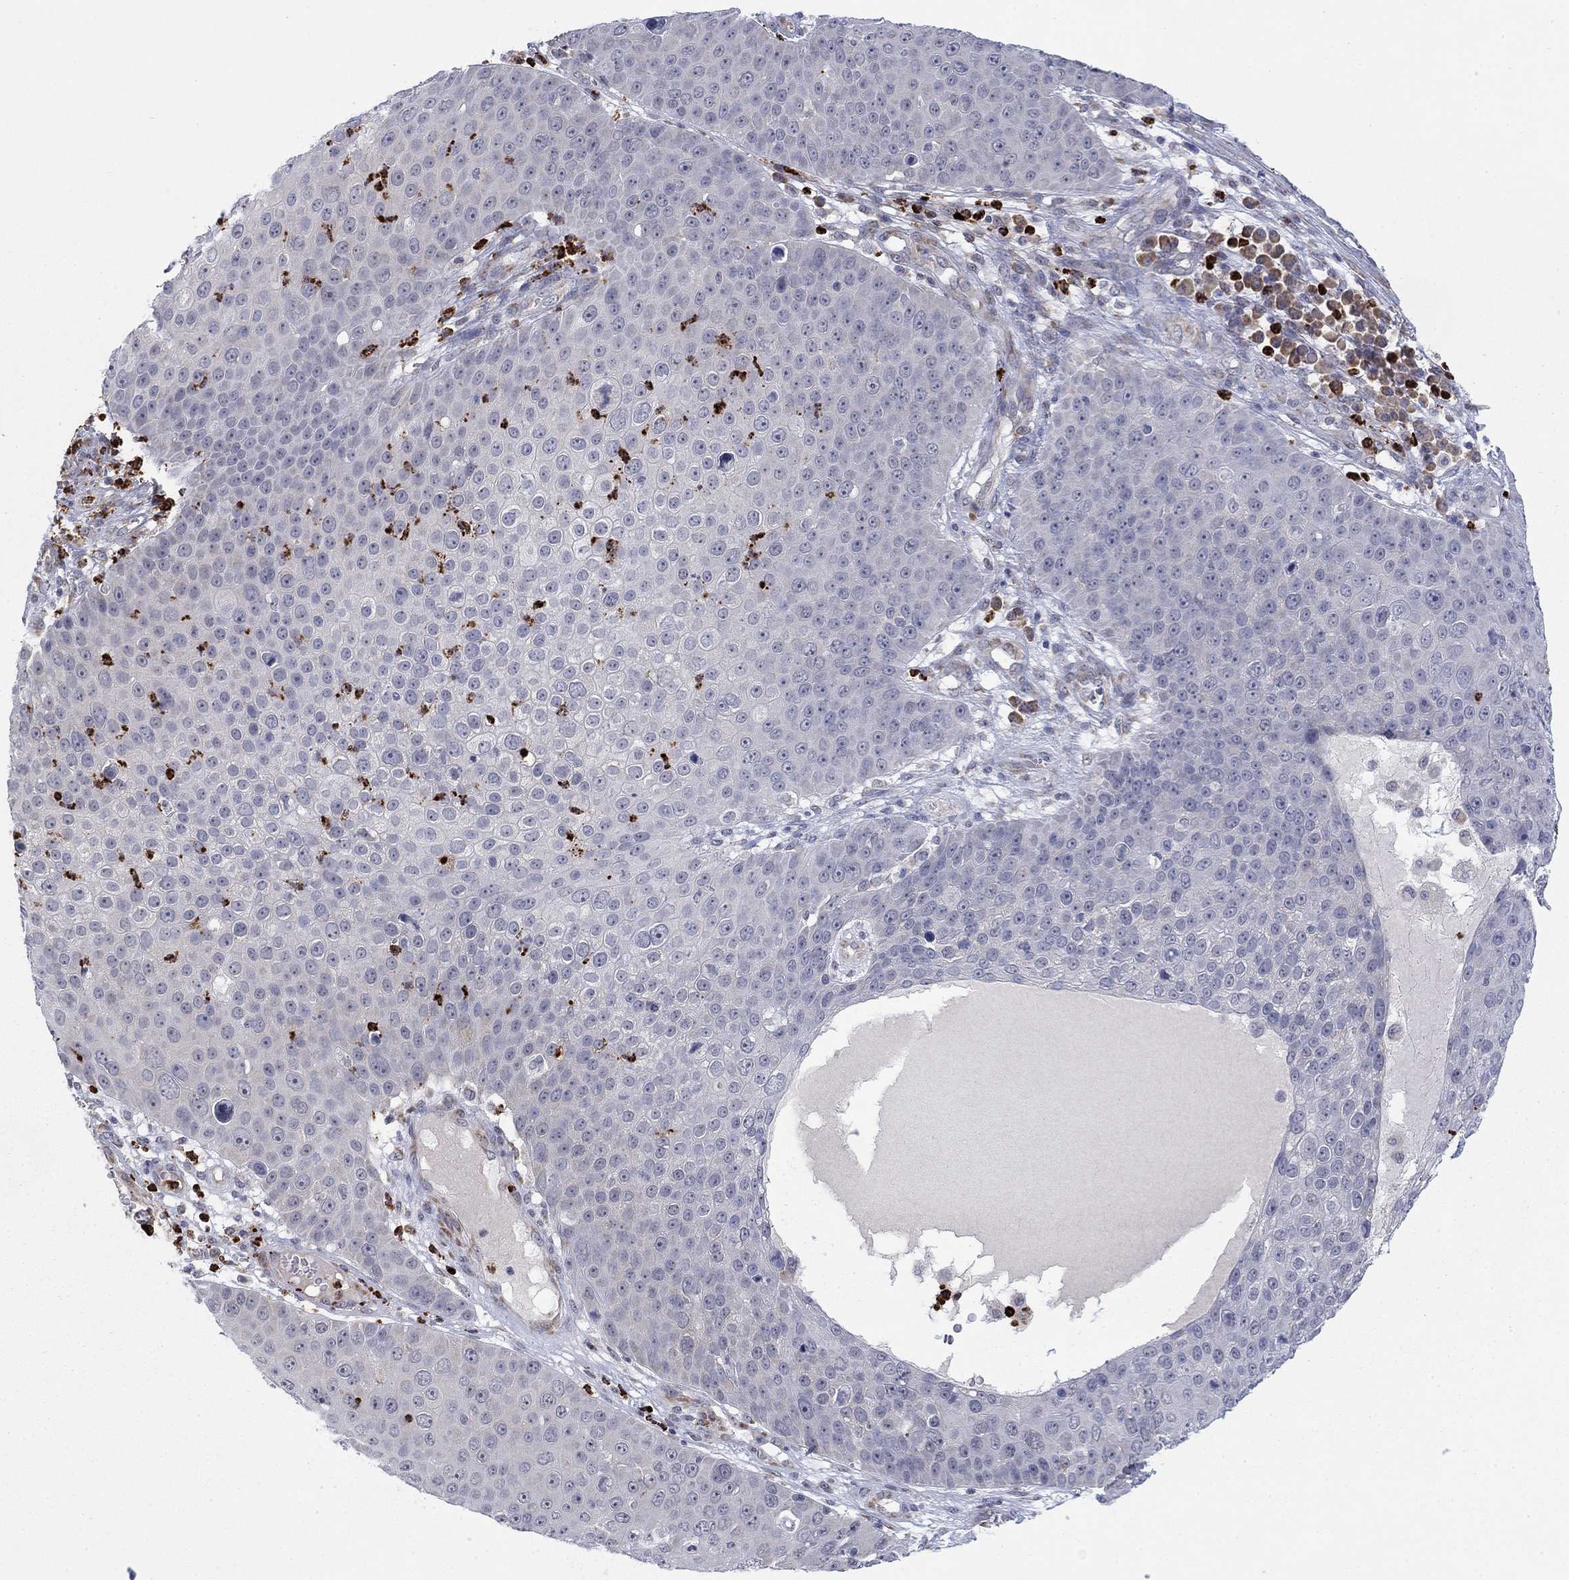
{"staining": {"intensity": "negative", "quantity": "none", "location": "none"}, "tissue": "skin cancer", "cell_type": "Tumor cells", "image_type": "cancer", "snomed": [{"axis": "morphology", "description": "Squamous cell carcinoma, NOS"}, {"axis": "topography", "description": "Skin"}], "caption": "Histopathology image shows no protein staining in tumor cells of skin cancer tissue. (DAB (3,3'-diaminobenzidine) immunohistochemistry (IHC) visualized using brightfield microscopy, high magnification).", "gene": "MTRFR", "patient": {"sex": "male", "age": 71}}